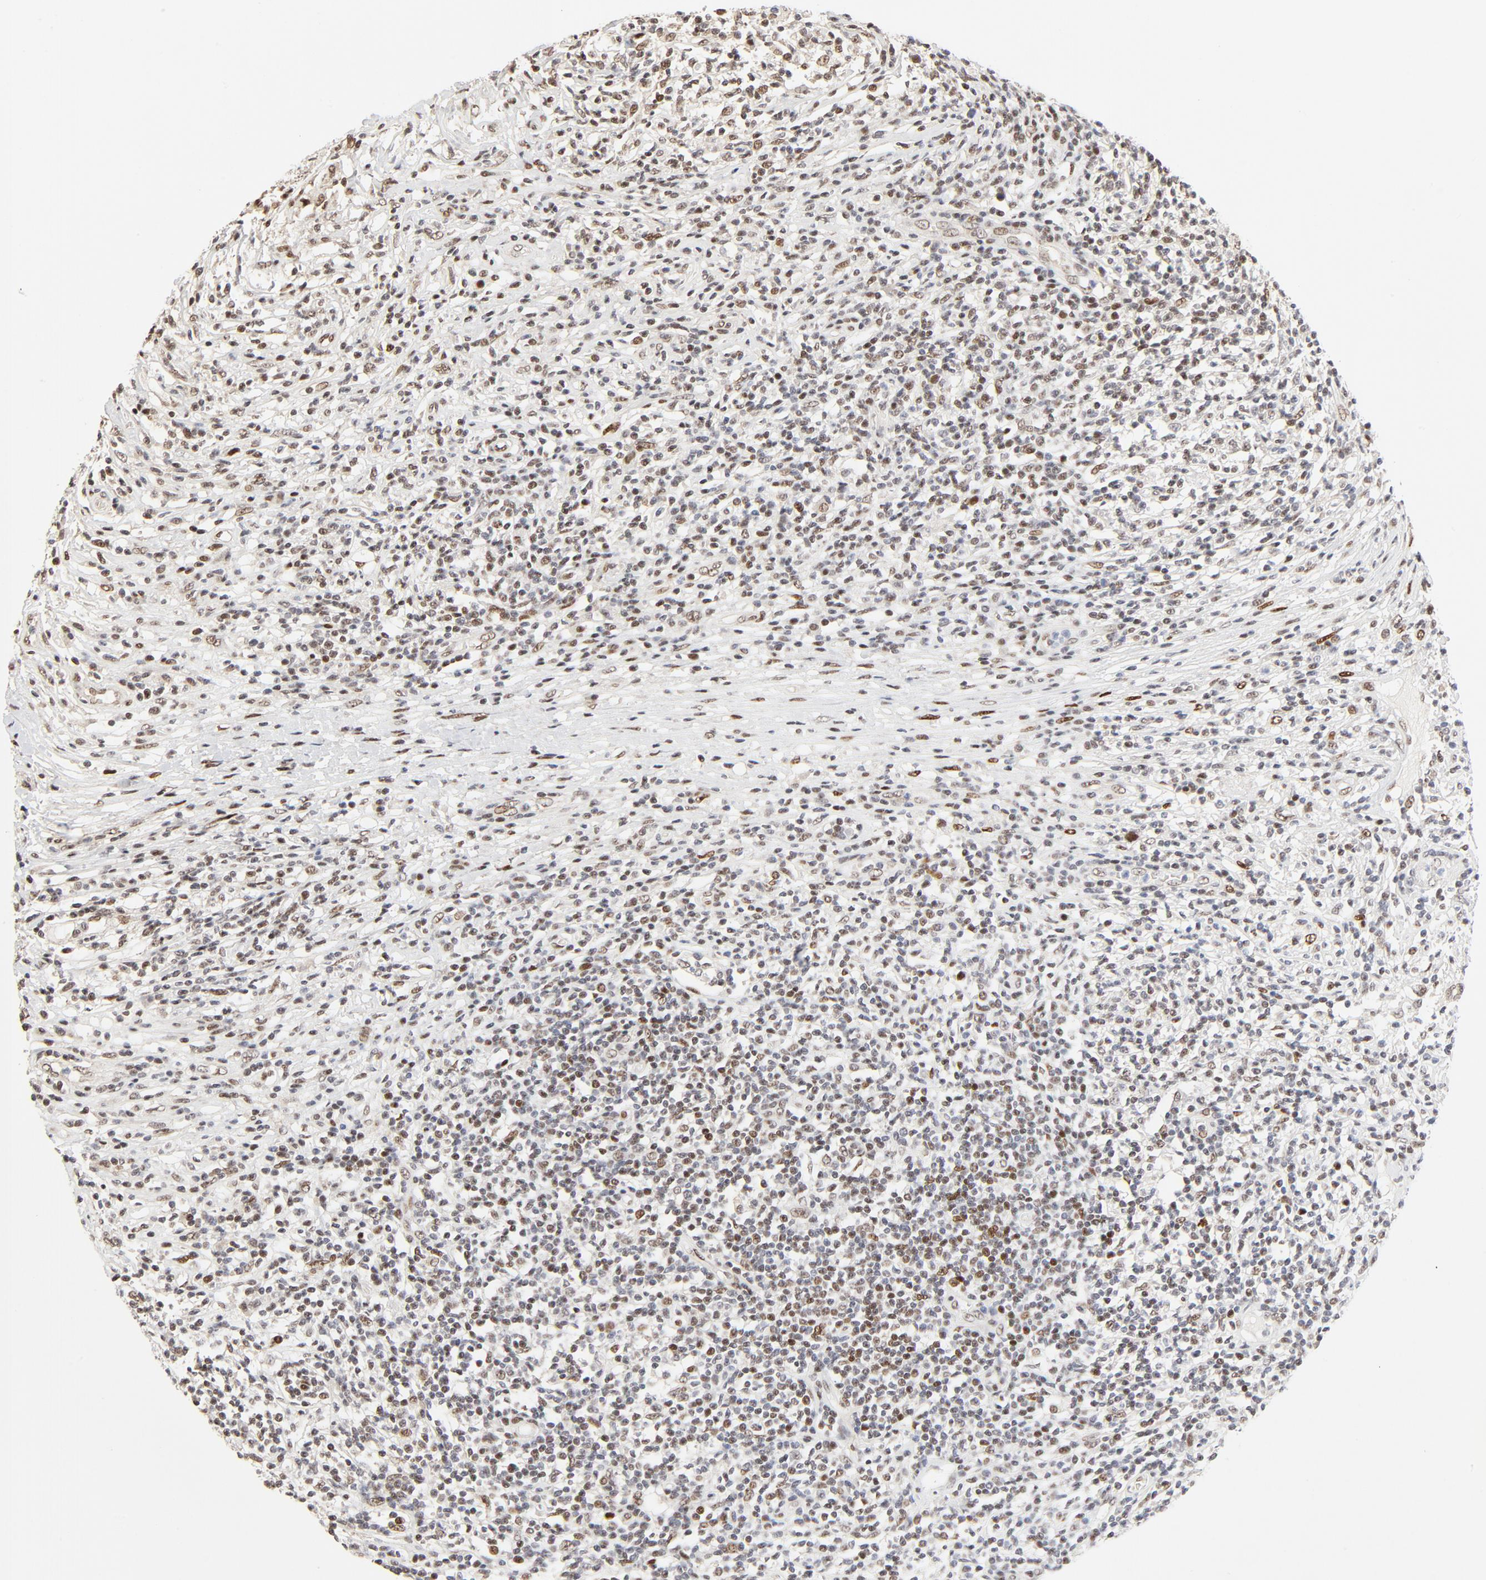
{"staining": {"intensity": "moderate", "quantity": ">75%", "location": "nuclear"}, "tissue": "lymphoma", "cell_type": "Tumor cells", "image_type": "cancer", "snomed": [{"axis": "morphology", "description": "Malignant lymphoma, non-Hodgkin's type, High grade"}, {"axis": "topography", "description": "Lymph node"}], "caption": "Malignant lymphoma, non-Hodgkin's type (high-grade) was stained to show a protein in brown. There is medium levels of moderate nuclear expression in about >75% of tumor cells.", "gene": "GTF2I", "patient": {"sex": "female", "age": 84}}